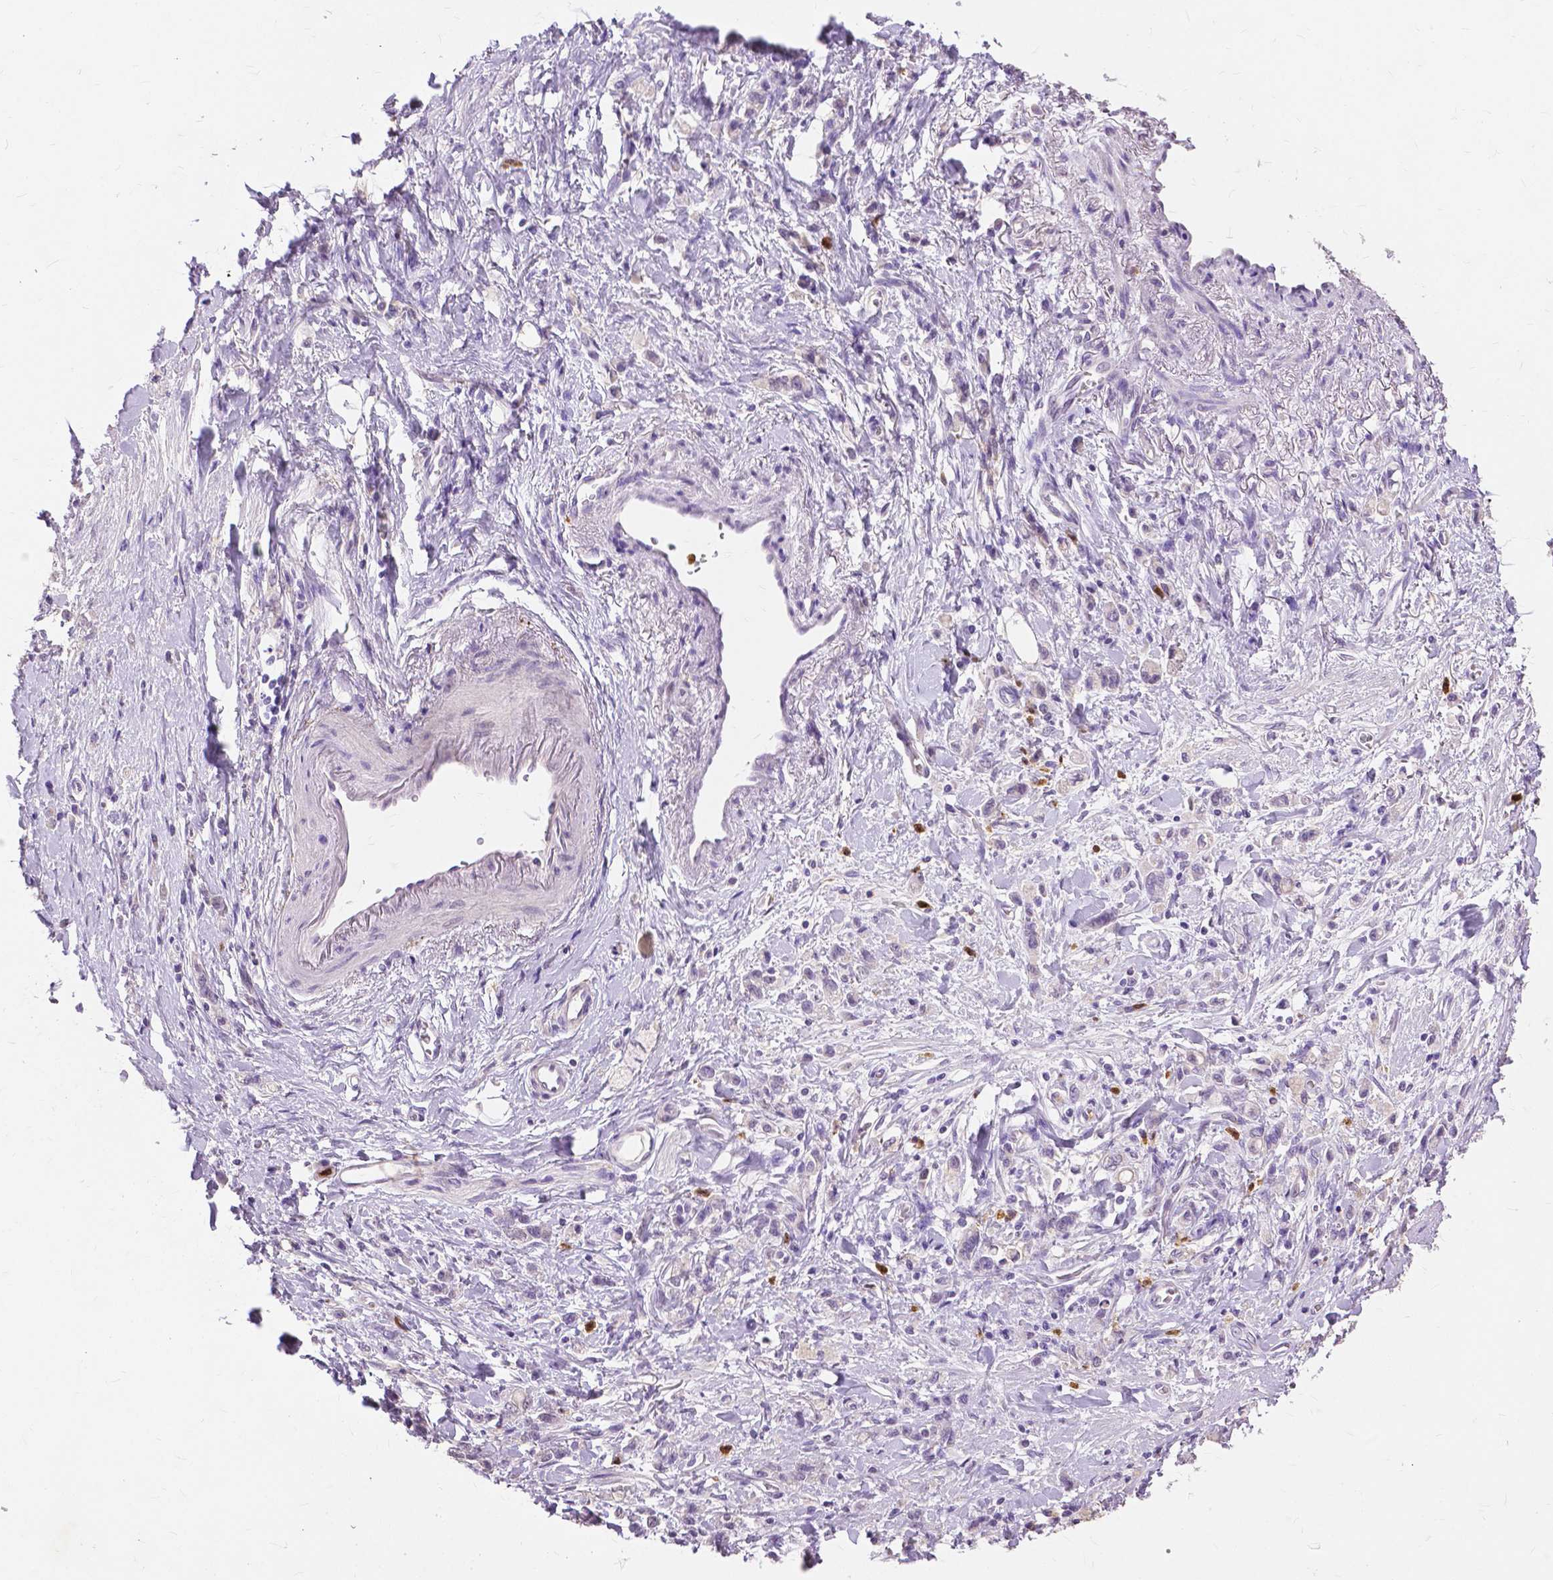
{"staining": {"intensity": "negative", "quantity": "none", "location": "none"}, "tissue": "stomach cancer", "cell_type": "Tumor cells", "image_type": "cancer", "snomed": [{"axis": "morphology", "description": "Adenocarcinoma, NOS"}, {"axis": "topography", "description": "Stomach"}], "caption": "This micrograph is of stomach adenocarcinoma stained with immunohistochemistry to label a protein in brown with the nuclei are counter-stained blue. There is no positivity in tumor cells.", "gene": "CXCR2", "patient": {"sex": "male", "age": 77}}